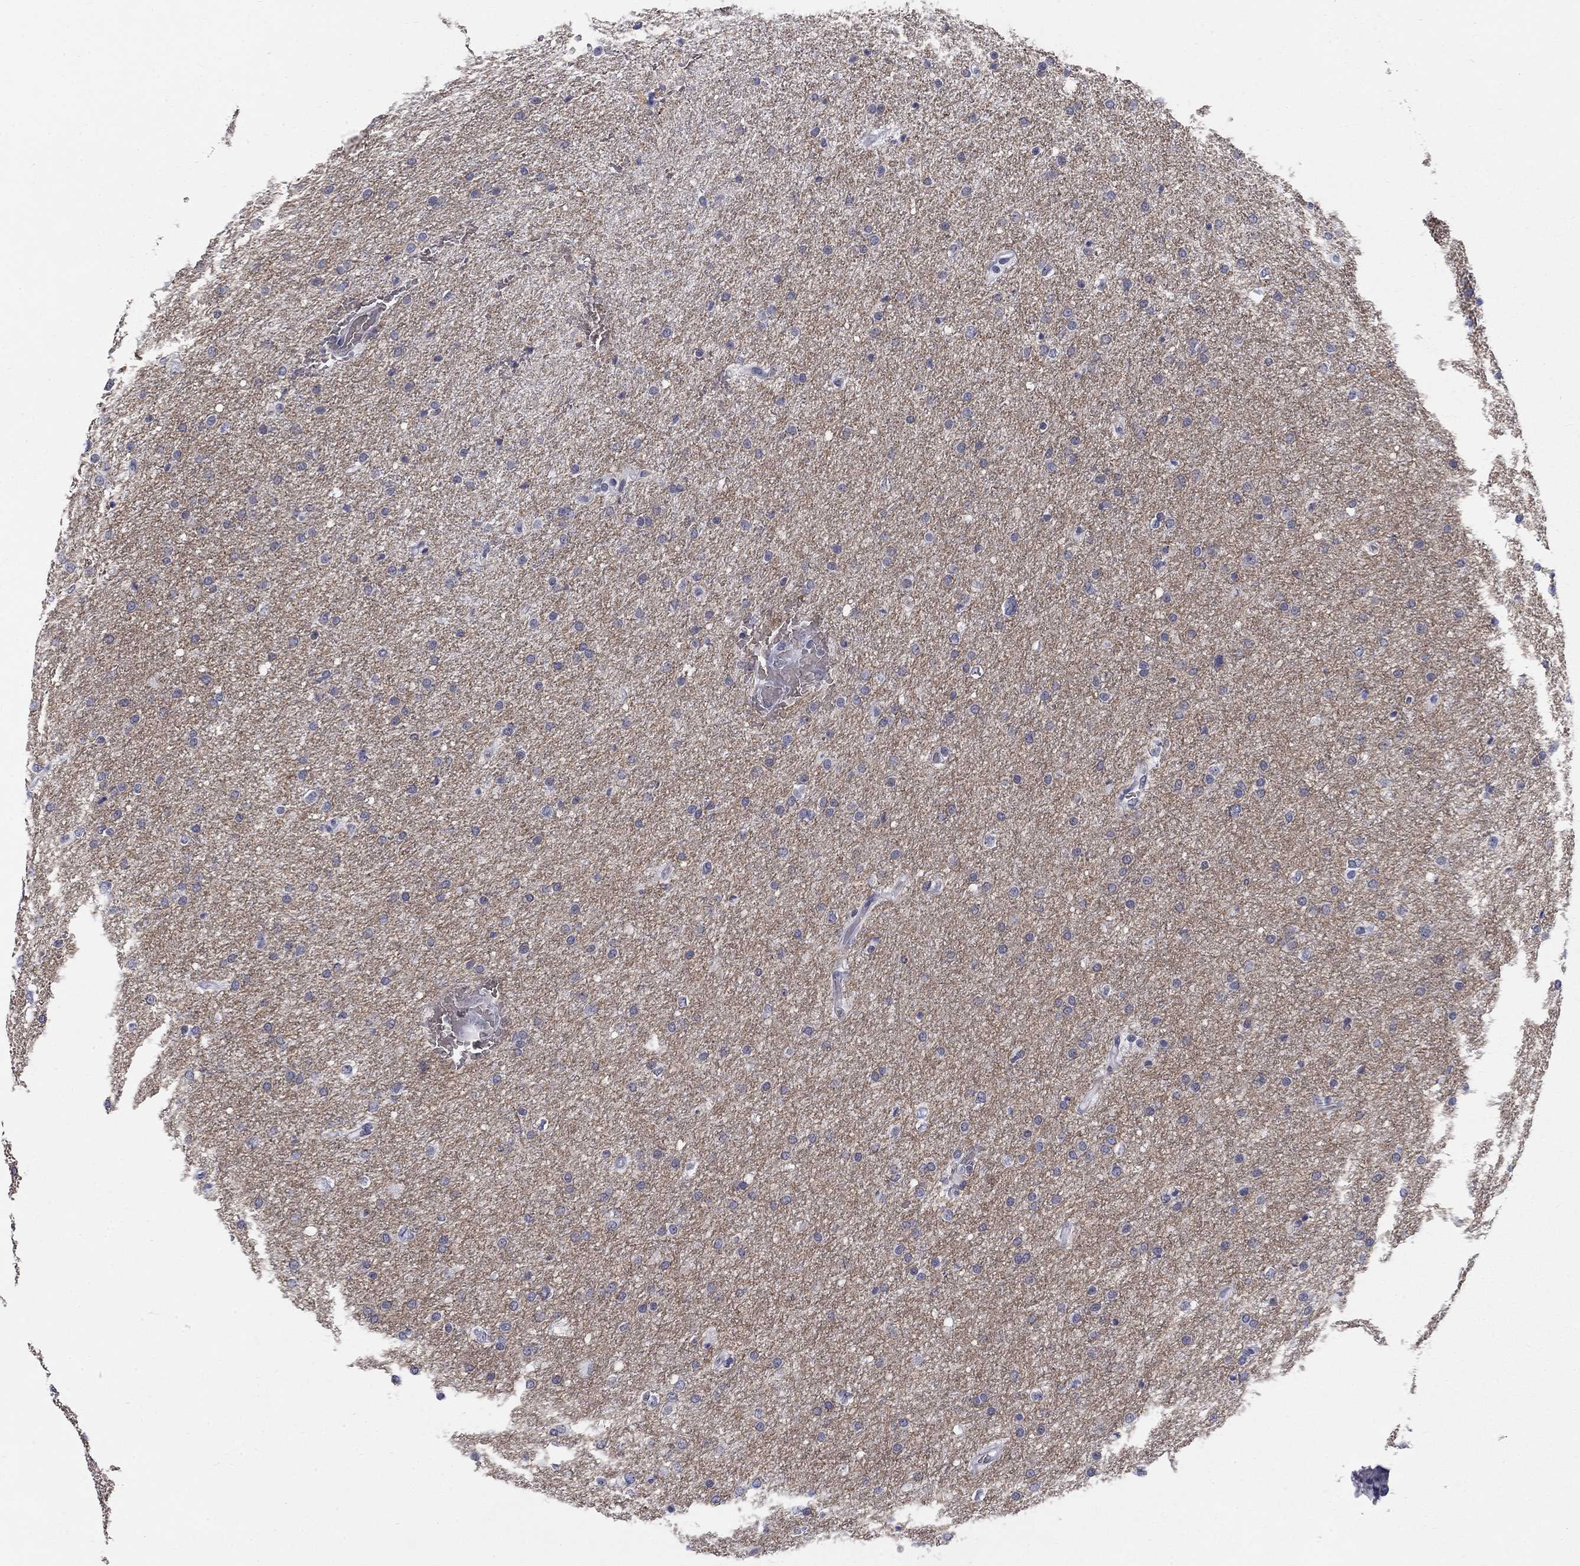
{"staining": {"intensity": "negative", "quantity": "none", "location": "none"}, "tissue": "glioma", "cell_type": "Tumor cells", "image_type": "cancer", "snomed": [{"axis": "morphology", "description": "Glioma, malignant, Low grade"}, {"axis": "topography", "description": "Brain"}], "caption": "A high-resolution micrograph shows IHC staining of malignant low-grade glioma, which reveals no significant expression in tumor cells.", "gene": "DMTN", "patient": {"sex": "female", "age": 37}}